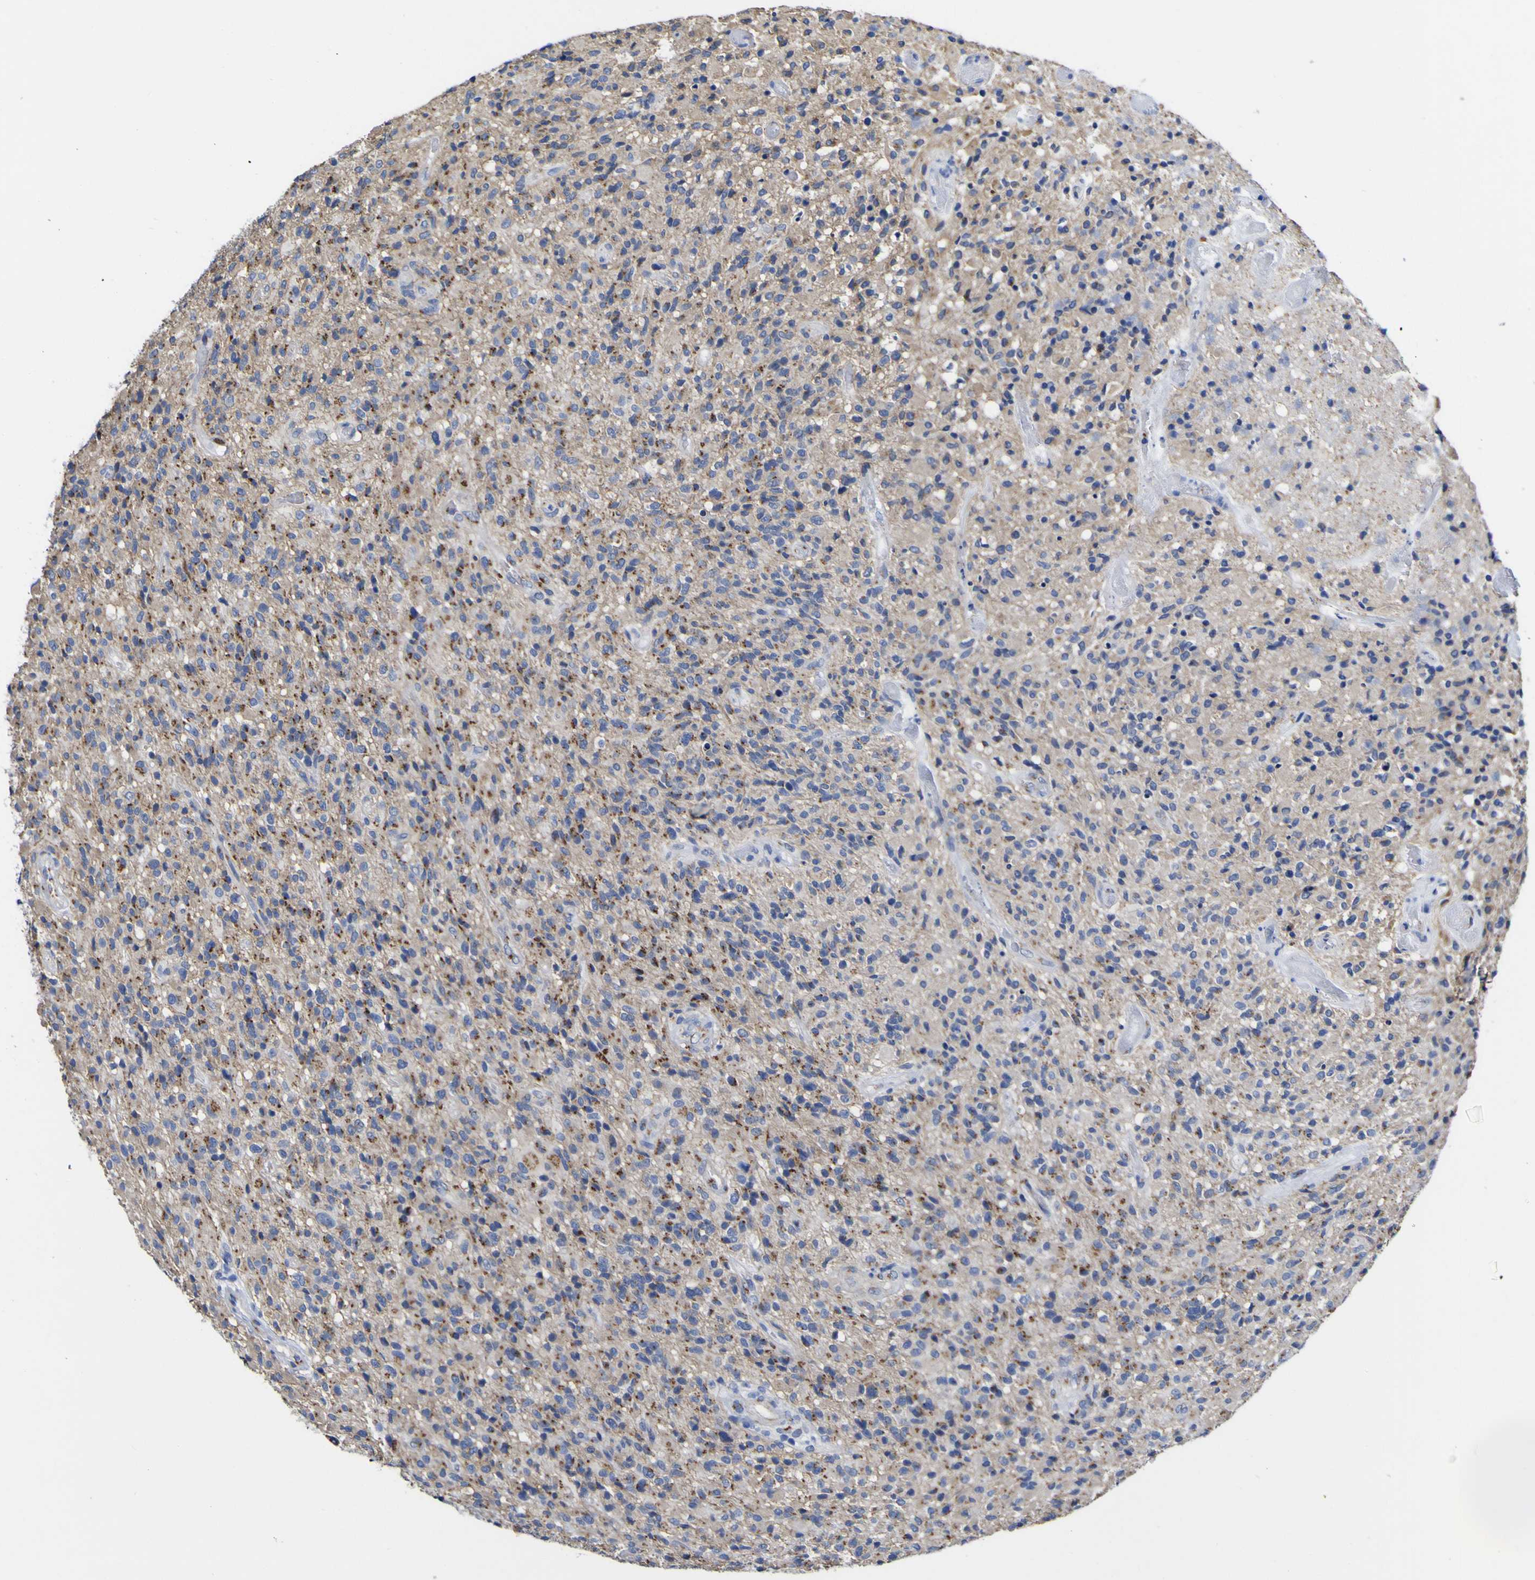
{"staining": {"intensity": "moderate", "quantity": "25%-75%", "location": "cytoplasmic/membranous"}, "tissue": "glioma", "cell_type": "Tumor cells", "image_type": "cancer", "snomed": [{"axis": "morphology", "description": "Glioma, malignant, High grade"}, {"axis": "topography", "description": "Brain"}], "caption": "Immunohistochemistry staining of malignant glioma (high-grade), which exhibits medium levels of moderate cytoplasmic/membranous positivity in about 25%-75% of tumor cells indicating moderate cytoplasmic/membranous protein positivity. The staining was performed using DAB (3,3'-diaminobenzidine) (brown) for protein detection and nuclei were counterstained in hematoxylin (blue).", "gene": "GOLM1", "patient": {"sex": "male", "age": 71}}